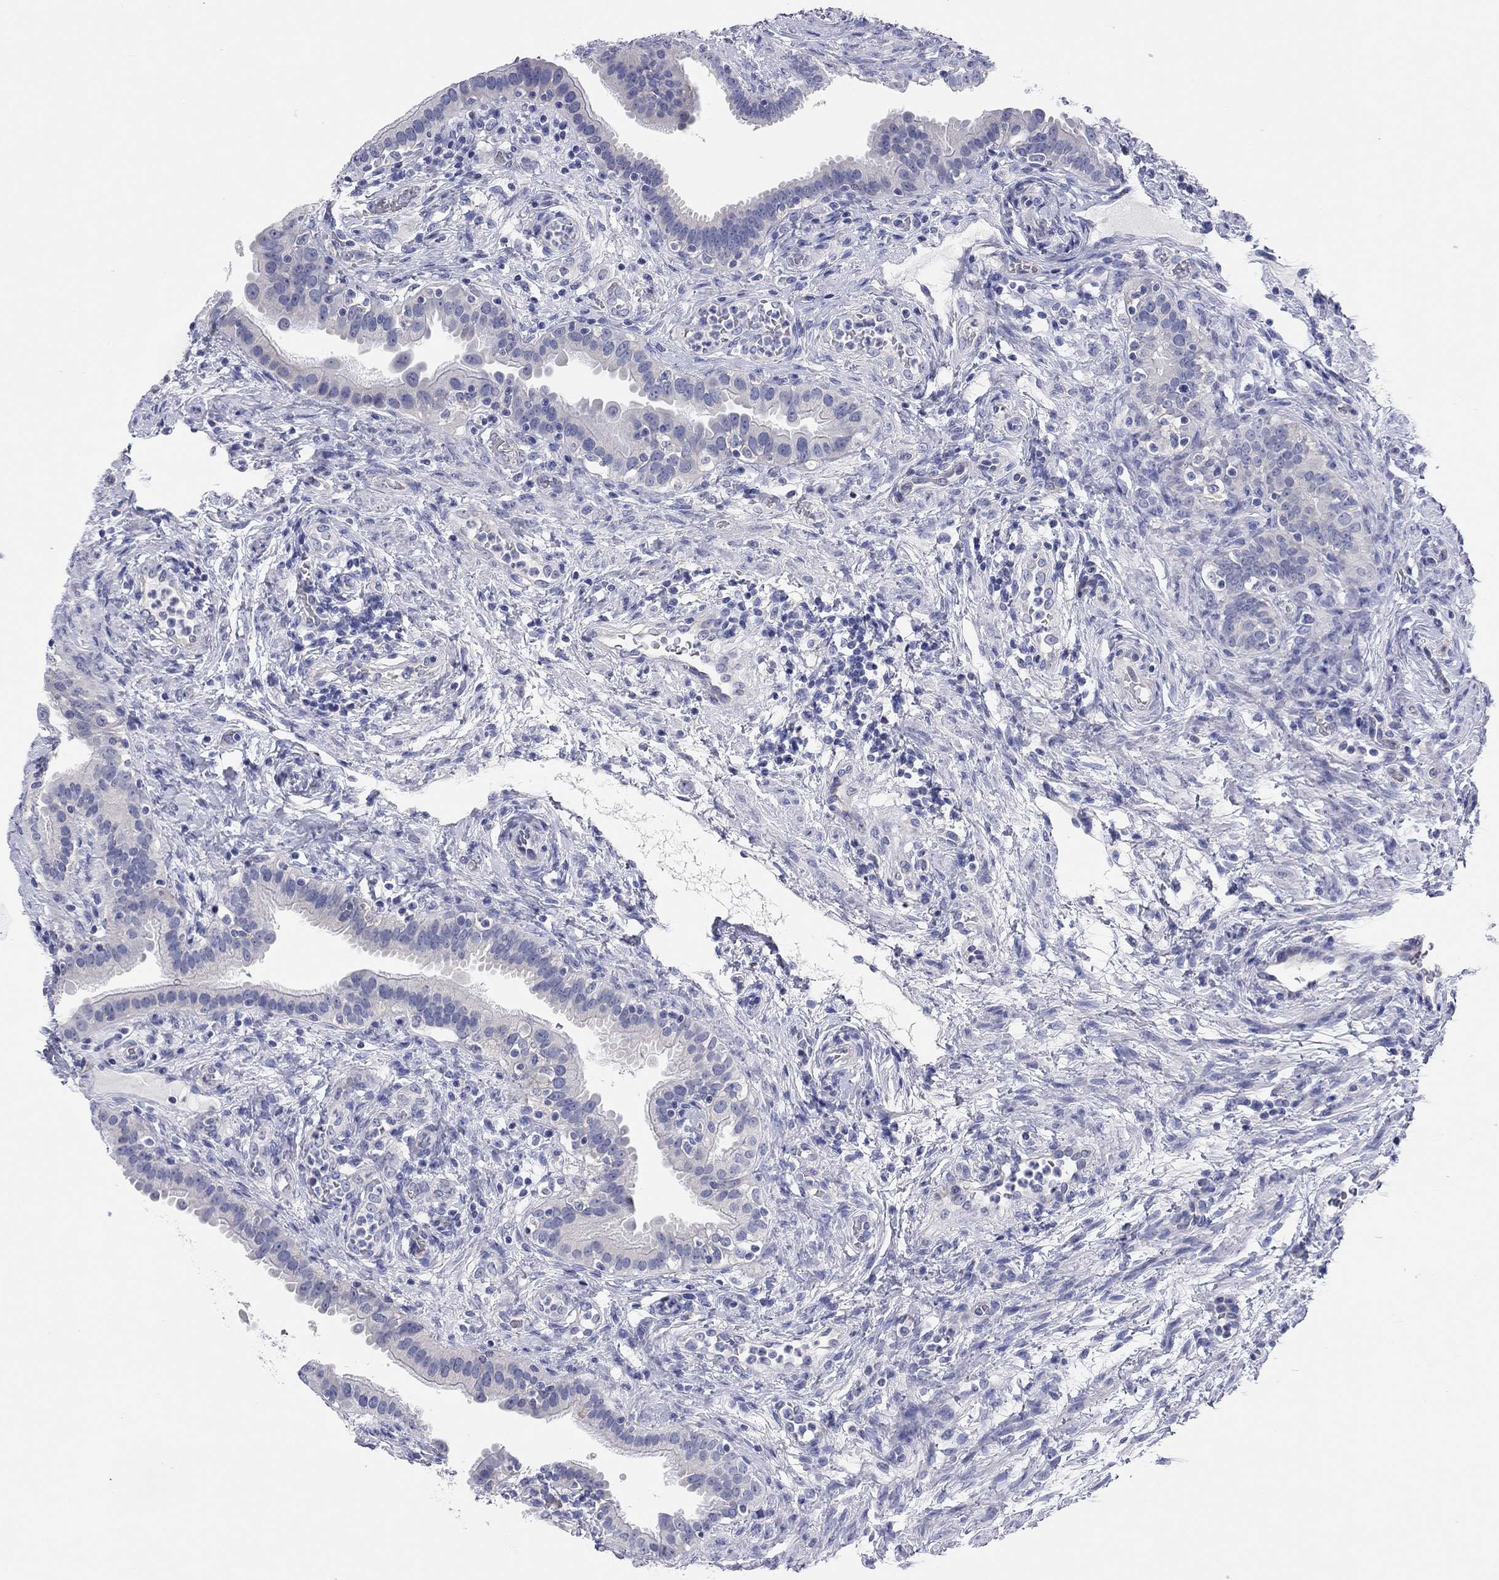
{"staining": {"intensity": "negative", "quantity": "none", "location": "none"}, "tissue": "fallopian tube", "cell_type": "Glandular cells", "image_type": "normal", "snomed": [{"axis": "morphology", "description": "Normal tissue, NOS"}, {"axis": "topography", "description": "Fallopian tube"}, {"axis": "topography", "description": "Ovary"}], "caption": "Immunohistochemistry (IHC) histopathology image of unremarkable fallopian tube stained for a protein (brown), which exhibits no positivity in glandular cells.", "gene": "ENSG00000269035", "patient": {"sex": "female", "age": 41}}